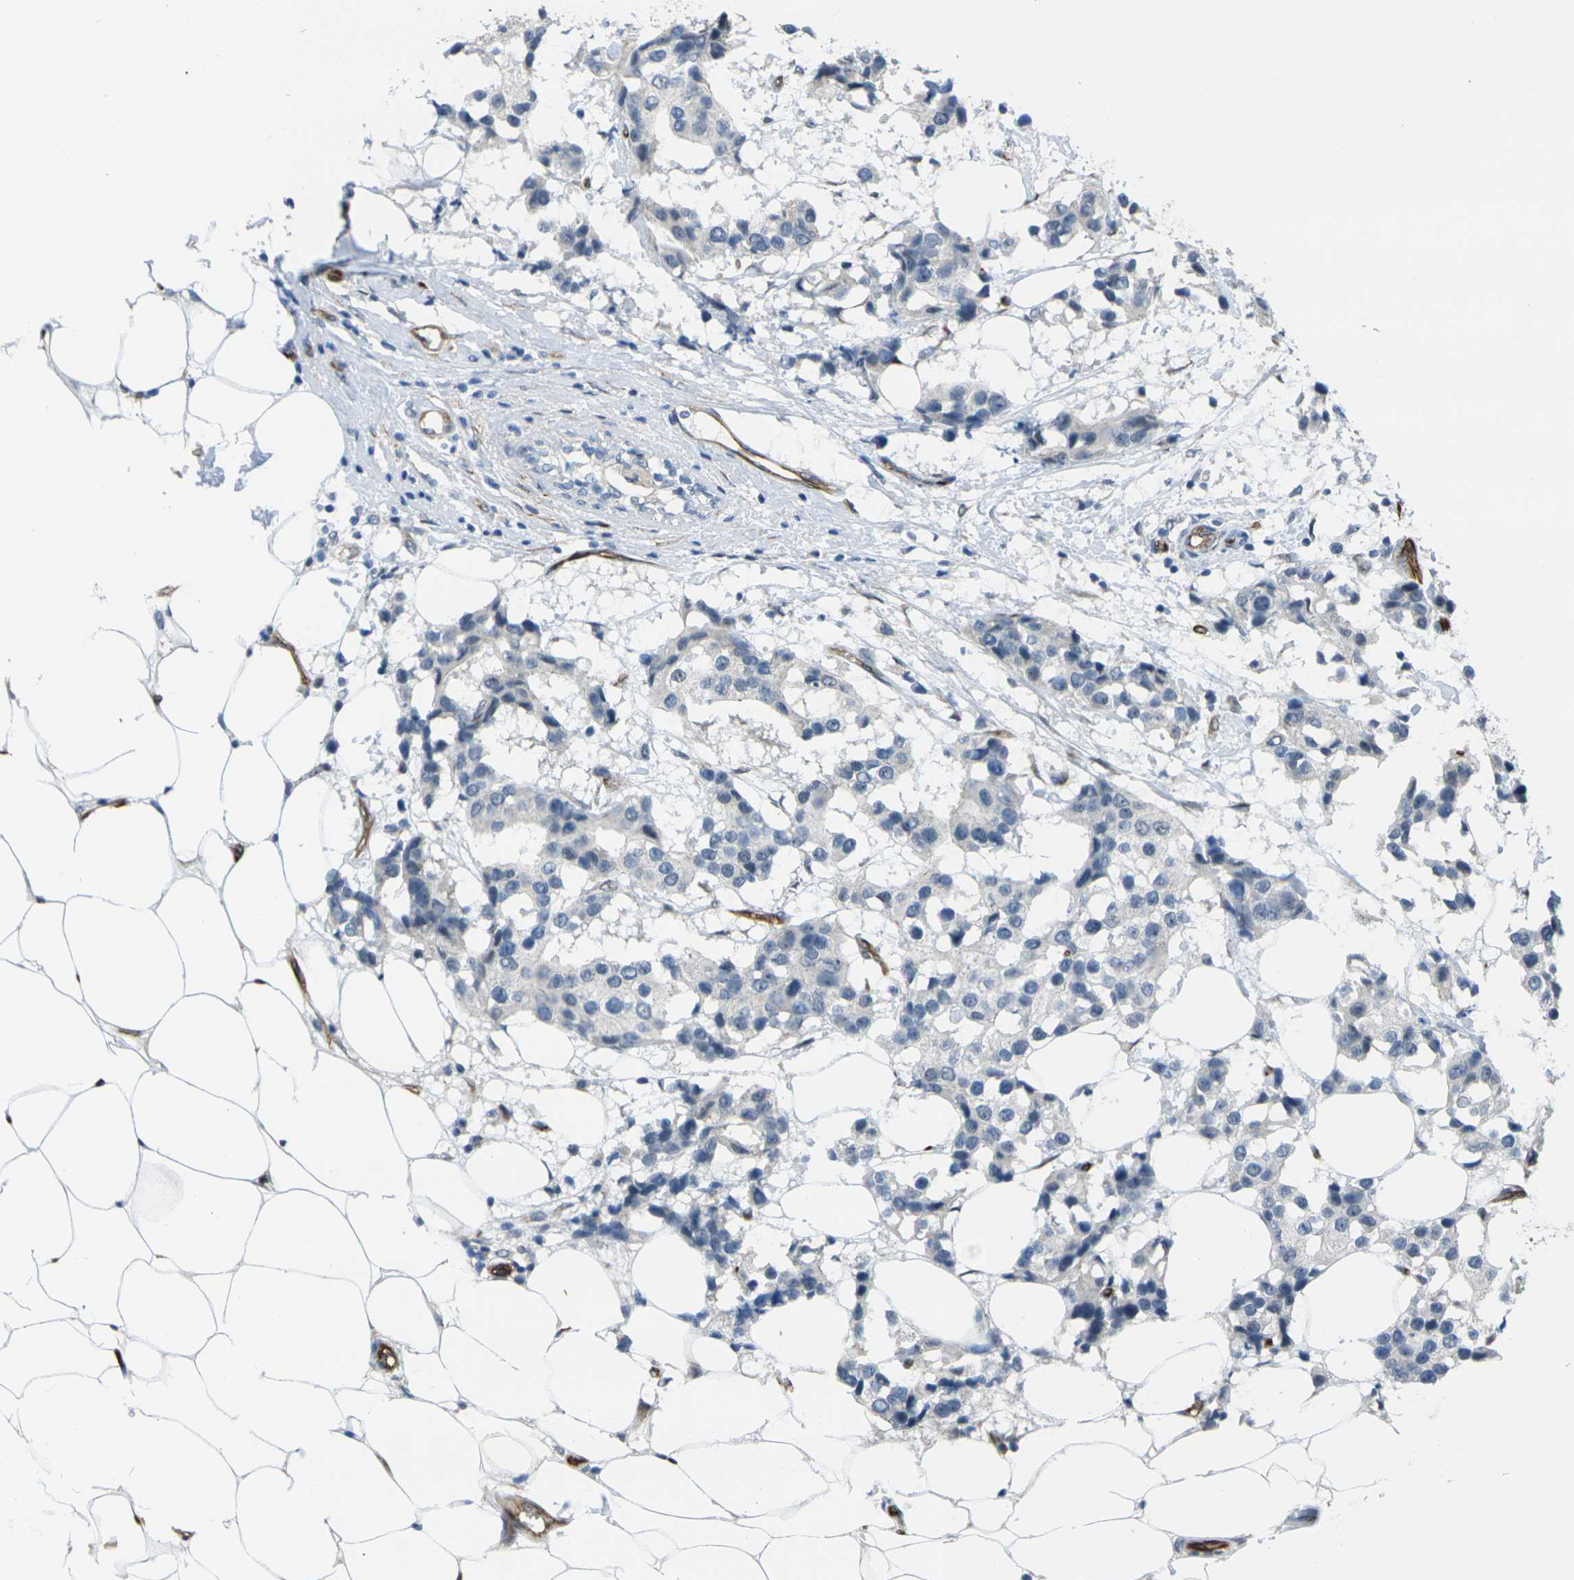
{"staining": {"intensity": "negative", "quantity": "none", "location": "none"}, "tissue": "breast cancer", "cell_type": "Tumor cells", "image_type": "cancer", "snomed": [{"axis": "morphology", "description": "Normal tissue, NOS"}, {"axis": "morphology", "description": "Duct carcinoma"}, {"axis": "topography", "description": "Breast"}], "caption": "Breast infiltrating ductal carcinoma was stained to show a protein in brown. There is no significant positivity in tumor cells. Brightfield microscopy of immunohistochemistry stained with DAB (3,3'-diaminobenzidine) (brown) and hematoxylin (blue), captured at high magnification.", "gene": "HSPA12B", "patient": {"sex": "female", "age": 39}}